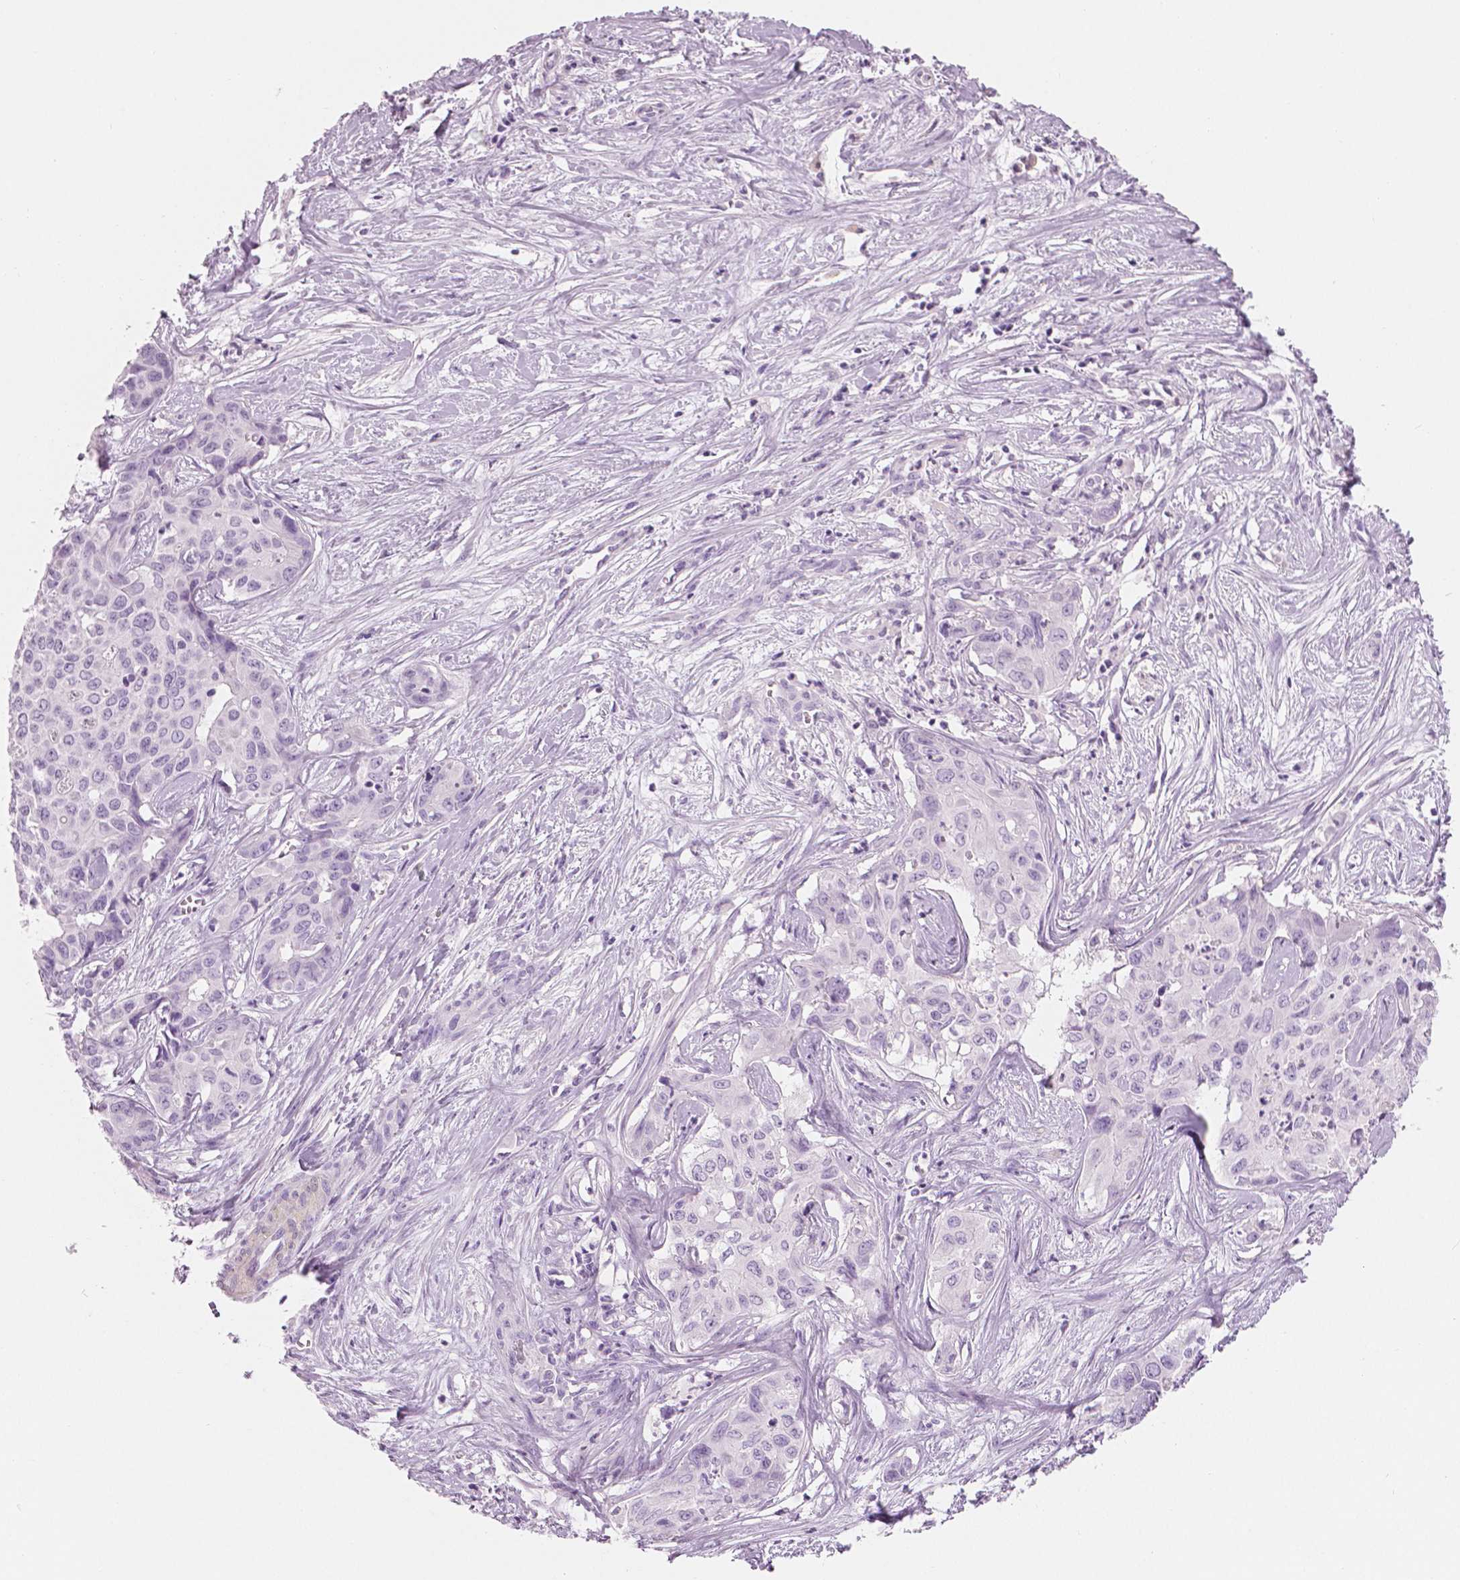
{"staining": {"intensity": "negative", "quantity": "none", "location": "none"}, "tissue": "liver cancer", "cell_type": "Tumor cells", "image_type": "cancer", "snomed": [{"axis": "morphology", "description": "Cholangiocarcinoma"}, {"axis": "topography", "description": "Liver"}], "caption": "Photomicrograph shows no significant protein positivity in tumor cells of cholangiocarcinoma (liver).", "gene": "PLIN4", "patient": {"sex": "female", "age": 65}}